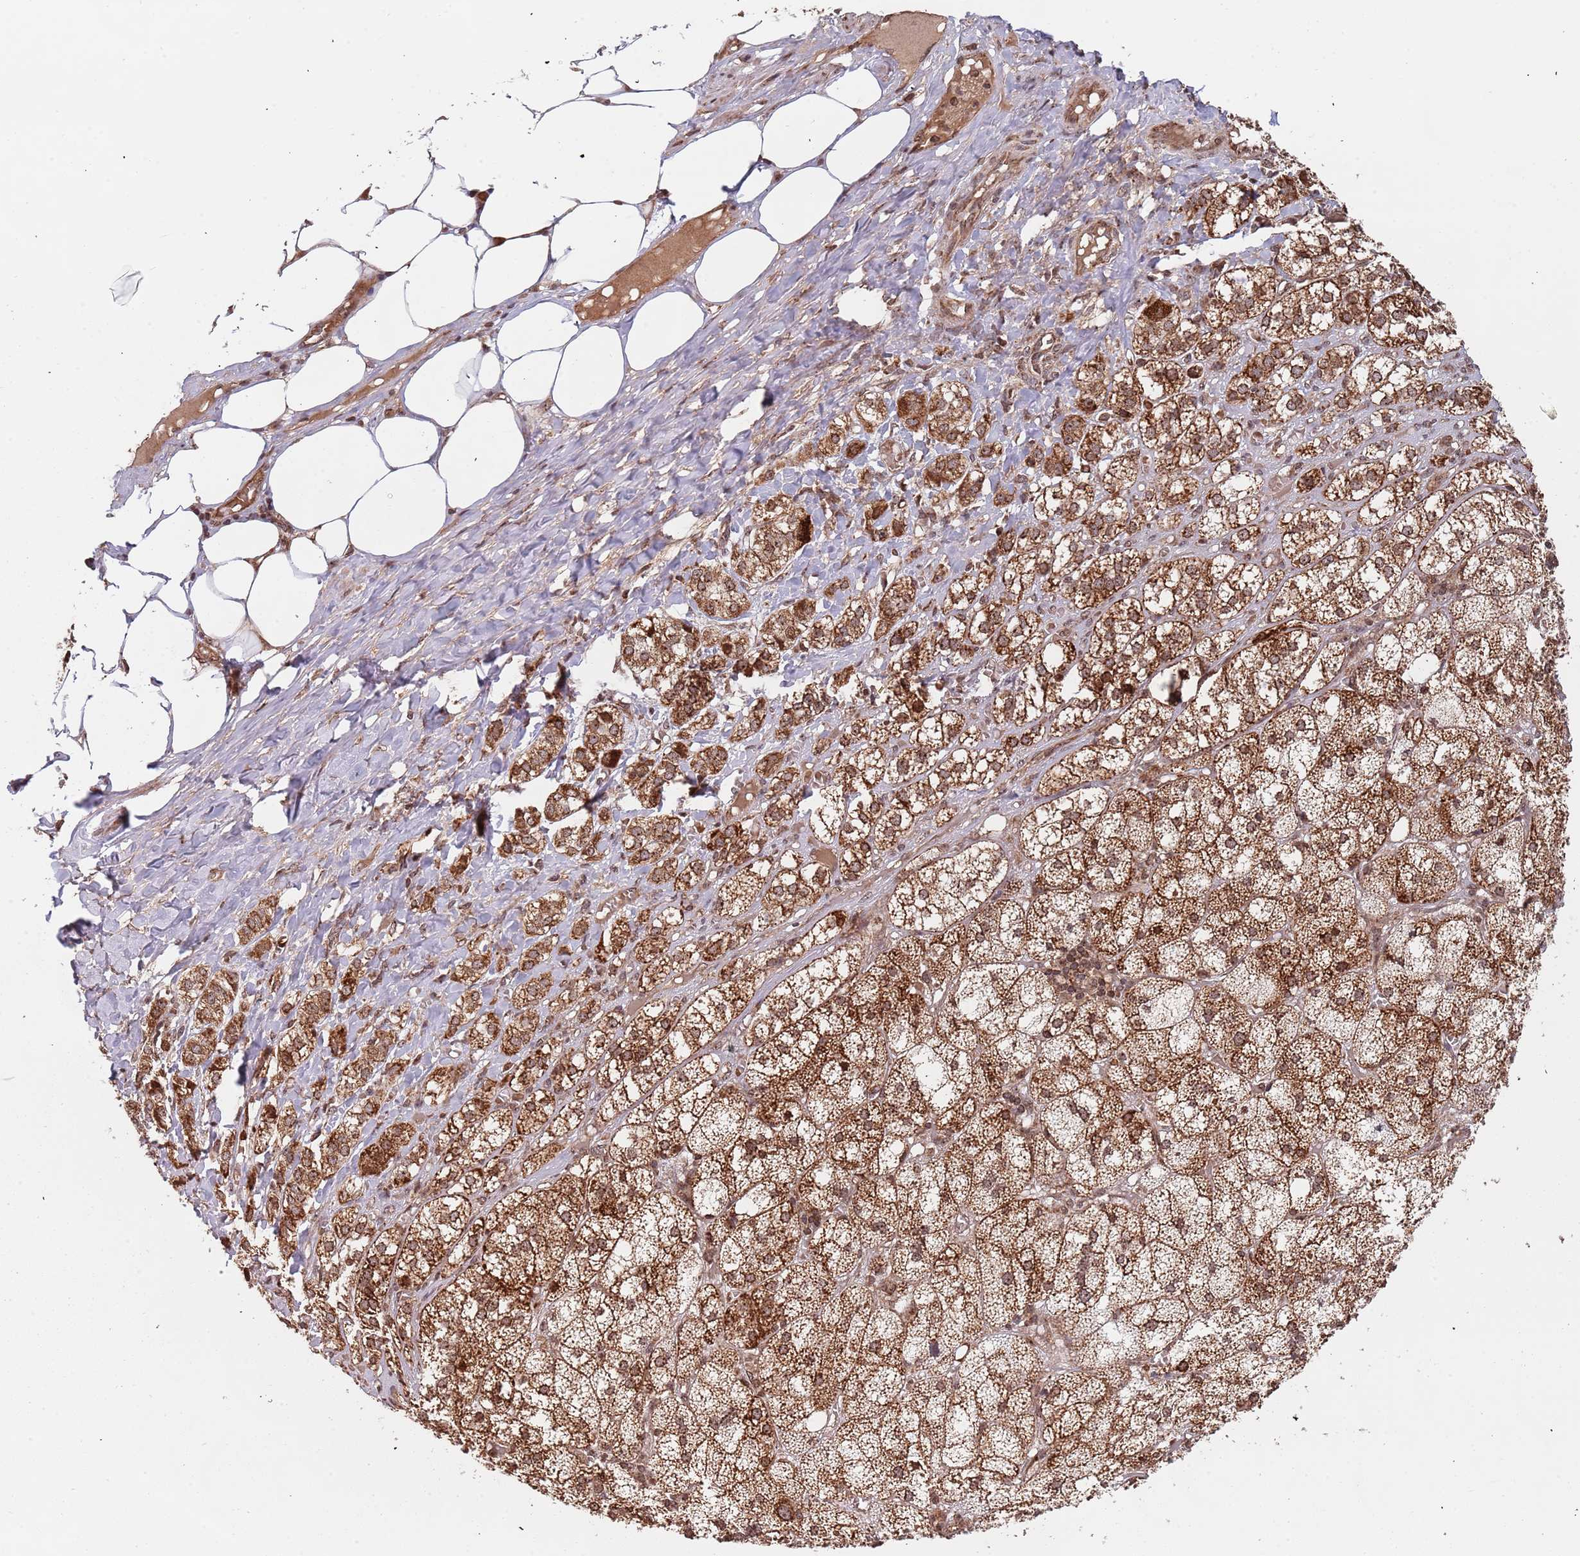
{"staining": {"intensity": "strong", "quantity": "25%-75%", "location": "cytoplasmic/membranous"}, "tissue": "adrenal gland", "cell_type": "Glandular cells", "image_type": "normal", "snomed": [{"axis": "morphology", "description": "Normal tissue, NOS"}, {"axis": "topography", "description": "Adrenal gland"}], "caption": "A high amount of strong cytoplasmic/membranous expression is appreciated in about 25%-75% of glandular cells in benign adrenal gland.", "gene": "DCHS1", "patient": {"sex": "female", "age": 61}}